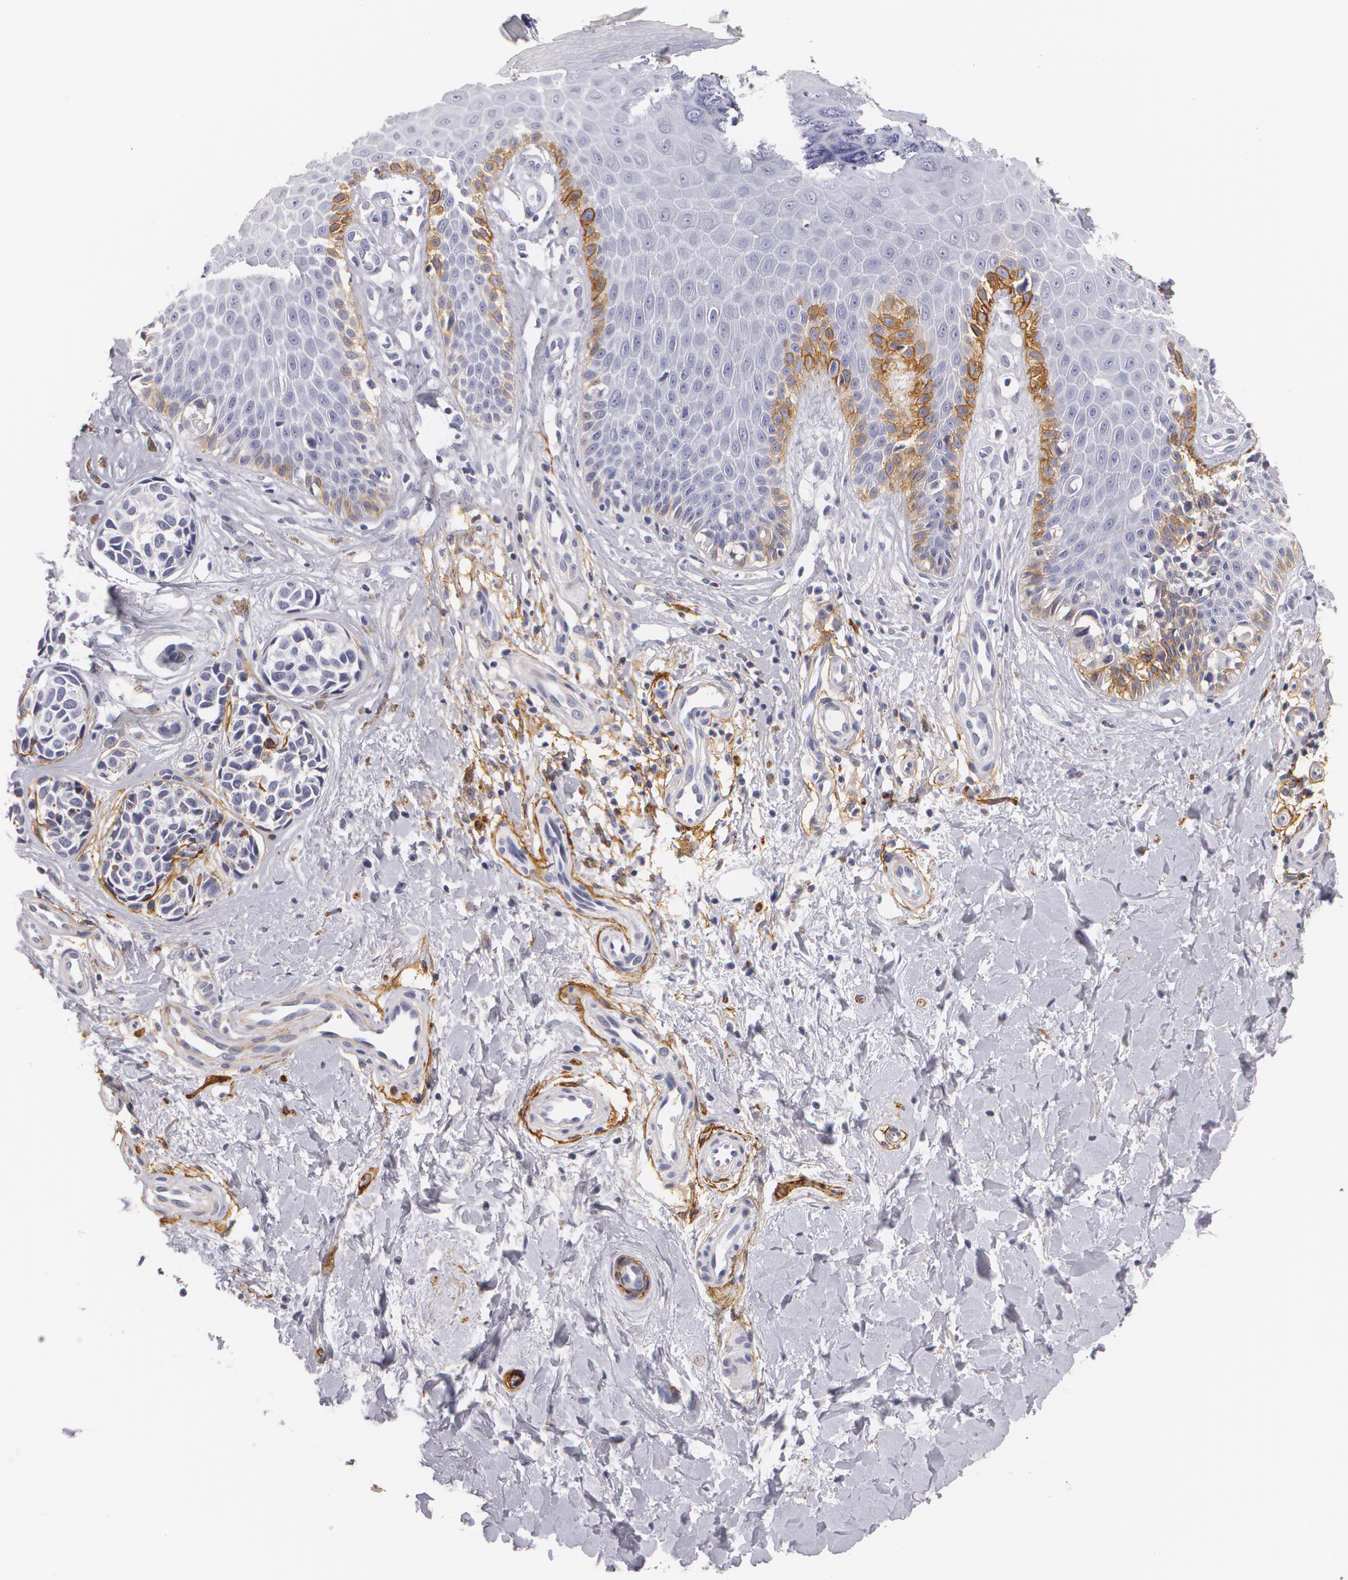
{"staining": {"intensity": "negative", "quantity": "none", "location": "none"}, "tissue": "melanoma", "cell_type": "Tumor cells", "image_type": "cancer", "snomed": [{"axis": "morphology", "description": "Malignant melanoma, NOS"}, {"axis": "topography", "description": "Skin"}], "caption": "This is an immunohistochemistry micrograph of human melanoma. There is no staining in tumor cells.", "gene": "NGFR", "patient": {"sex": "male", "age": 79}}